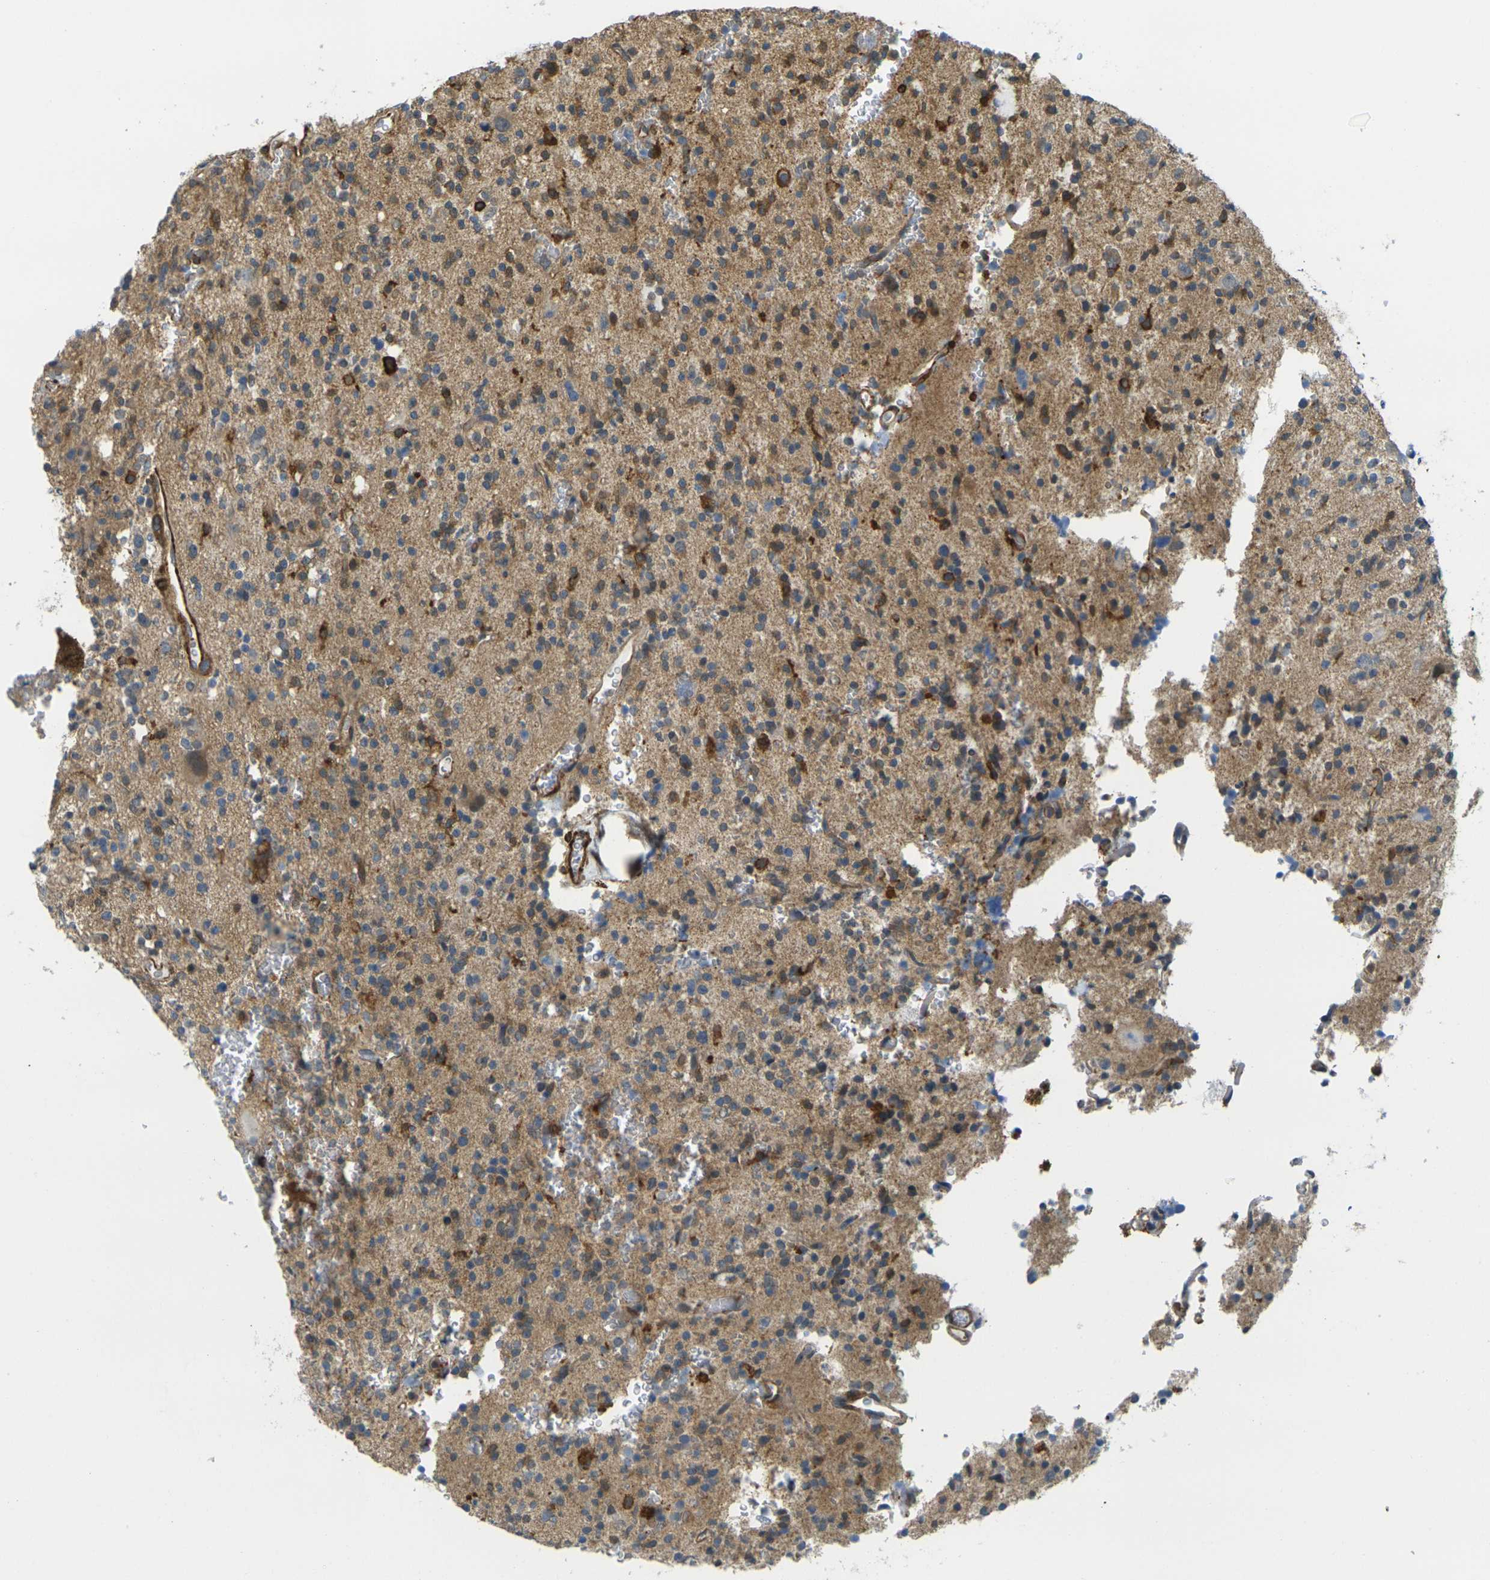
{"staining": {"intensity": "moderate", "quantity": "25%-75%", "location": "cytoplasmic/membranous"}, "tissue": "glioma", "cell_type": "Tumor cells", "image_type": "cancer", "snomed": [{"axis": "morphology", "description": "Glioma, malignant, High grade"}, {"axis": "topography", "description": "Brain"}], "caption": "Glioma stained with immunohistochemistry exhibits moderate cytoplasmic/membranous staining in approximately 25%-75% of tumor cells. (DAB (3,3'-diaminobenzidine) = brown stain, brightfield microscopy at high magnification).", "gene": "LASP1", "patient": {"sex": "male", "age": 47}}